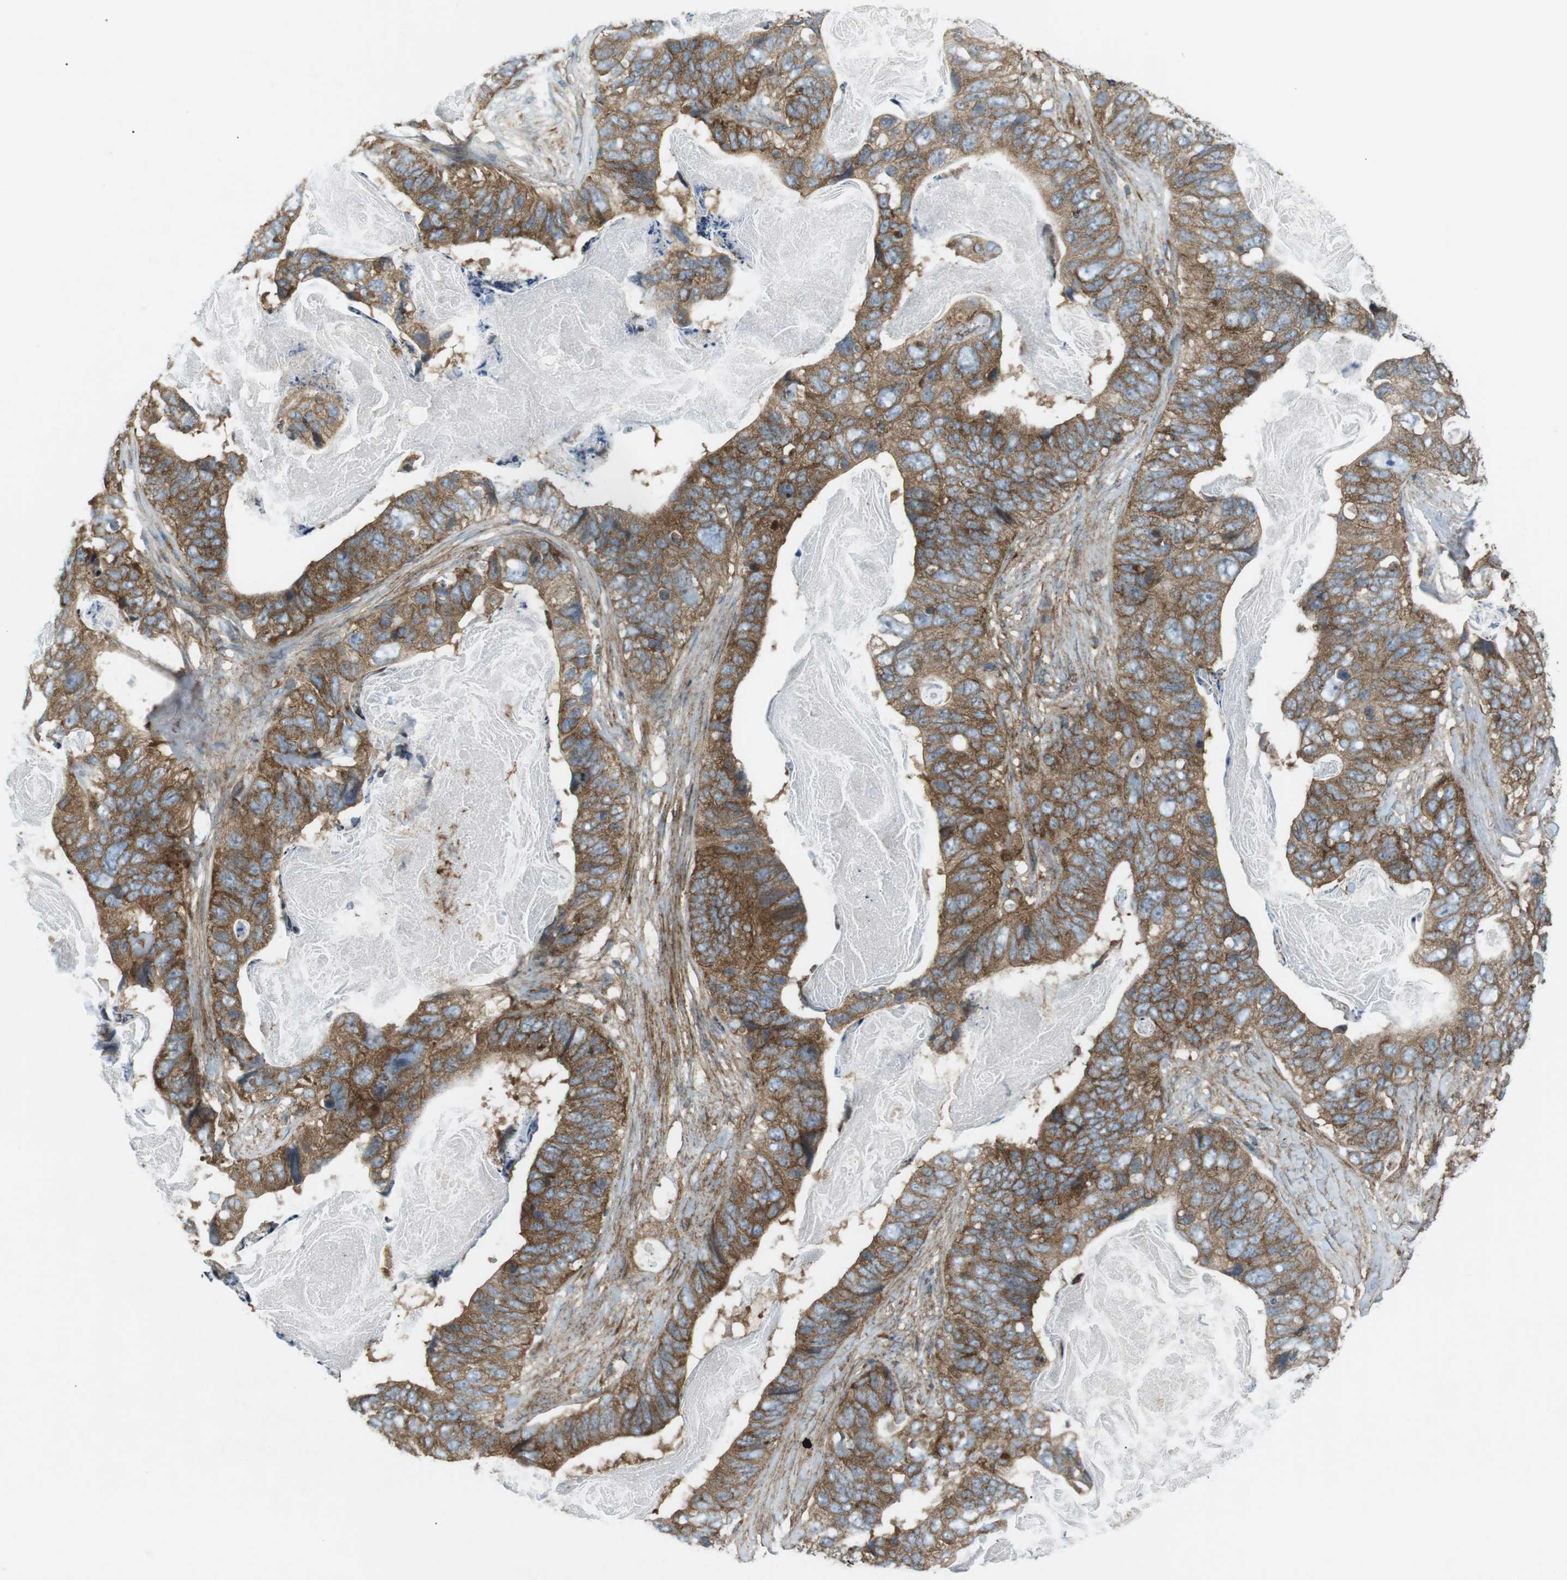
{"staining": {"intensity": "moderate", "quantity": ">75%", "location": "cytoplasmic/membranous"}, "tissue": "stomach cancer", "cell_type": "Tumor cells", "image_type": "cancer", "snomed": [{"axis": "morphology", "description": "Adenocarcinoma, NOS"}, {"axis": "topography", "description": "Stomach"}], "caption": "Stomach cancer stained with DAB immunohistochemistry displays medium levels of moderate cytoplasmic/membranous staining in approximately >75% of tumor cells.", "gene": "FLII", "patient": {"sex": "female", "age": 89}}